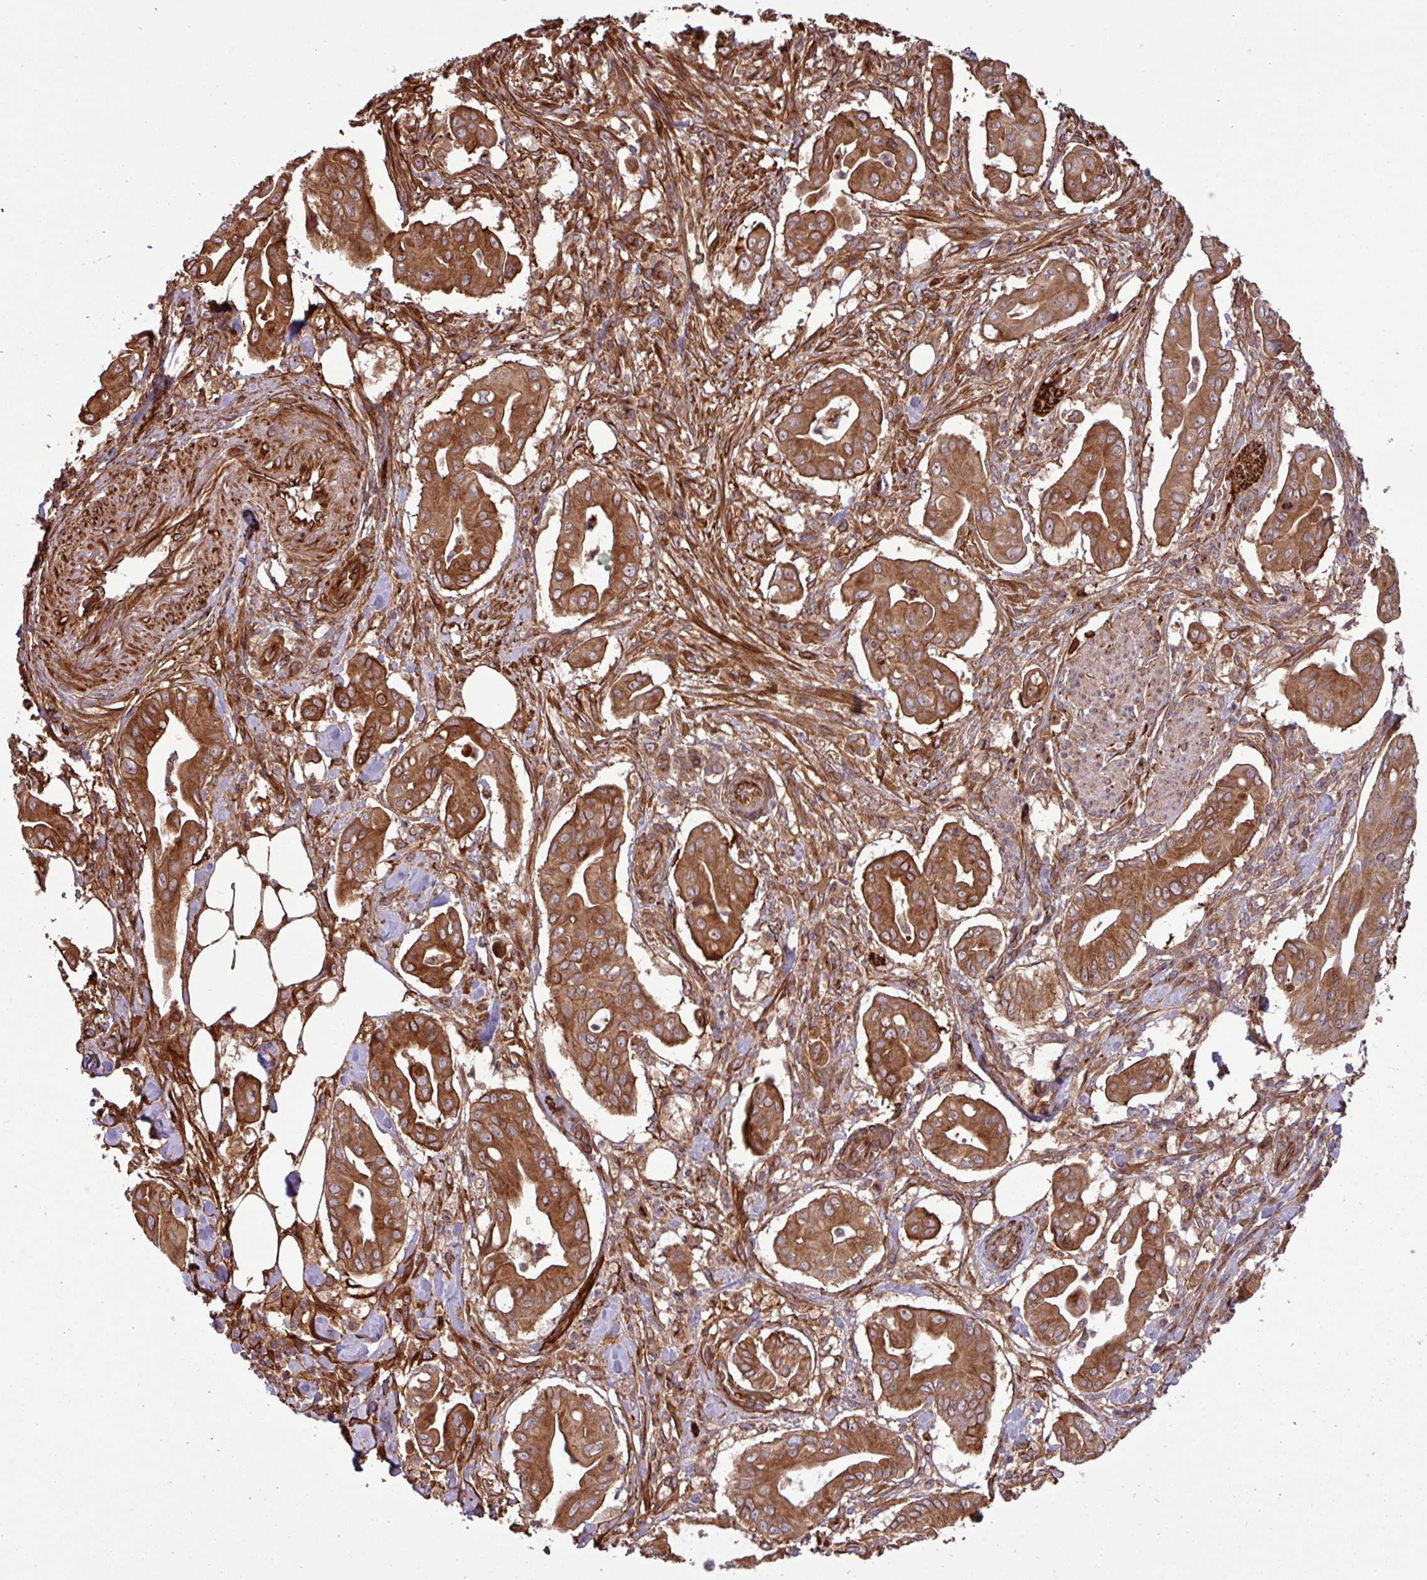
{"staining": {"intensity": "strong", "quantity": ">75%", "location": "cytoplasmic/membranous"}, "tissue": "pancreatic cancer", "cell_type": "Tumor cells", "image_type": "cancer", "snomed": [{"axis": "morphology", "description": "Adenocarcinoma, NOS"}, {"axis": "topography", "description": "Pancreas"}], "caption": "The photomicrograph reveals staining of pancreatic adenocarcinoma, revealing strong cytoplasmic/membranous protein staining (brown color) within tumor cells.", "gene": "ZNF300", "patient": {"sex": "male", "age": 71}}